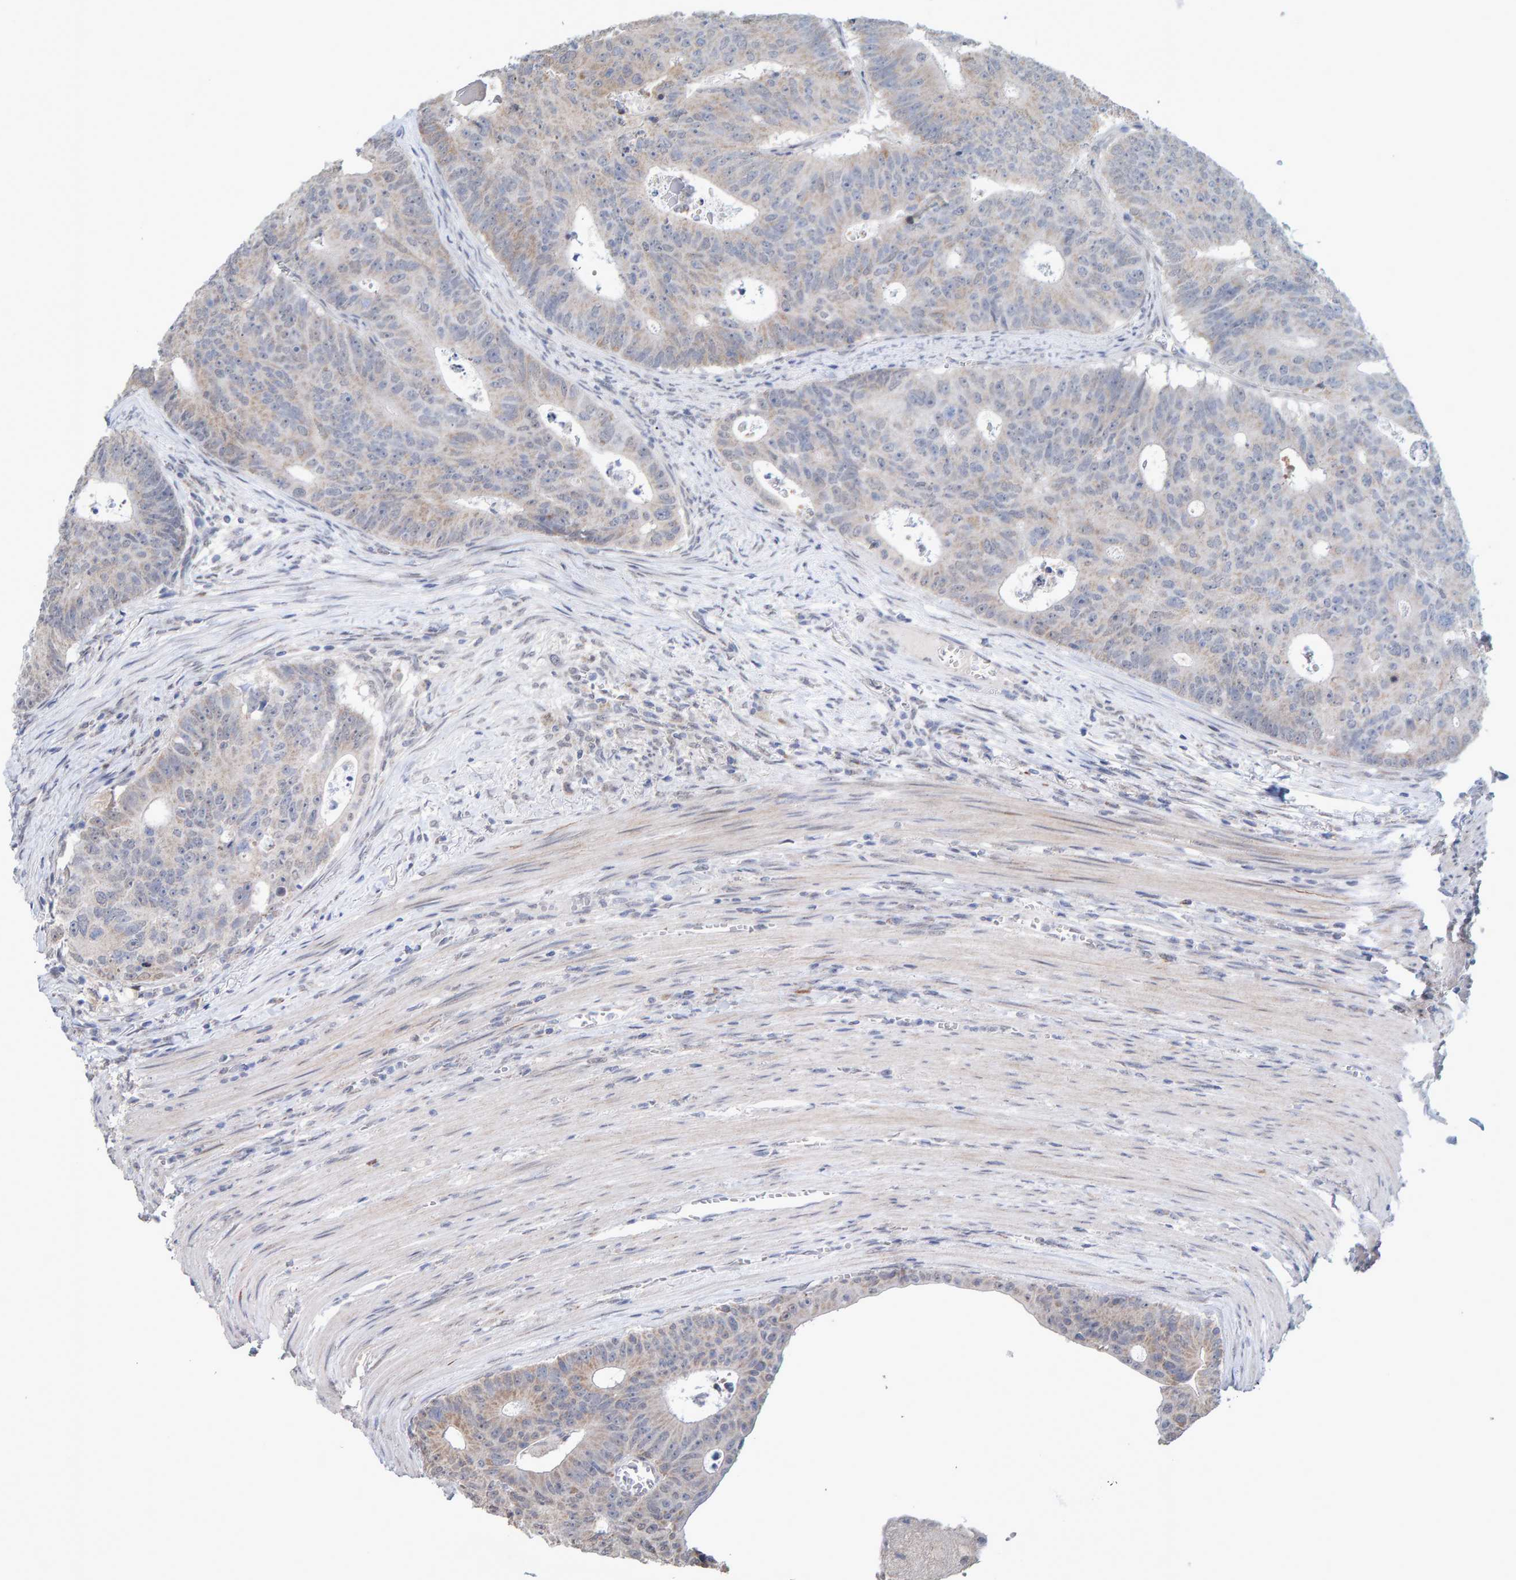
{"staining": {"intensity": "weak", "quantity": "<25%", "location": "cytoplasmic/membranous"}, "tissue": "colorectal cancer", "cell_type": "Tumor cells", "image_type": "cancer", "snomed": [{"axis": "morphology", "description": "Adenocarcinoma, NOS"}, {"axis": "topography", "description": "Colon"}], "caption": "The micrograph reveals no significant positivity in tumor cells of colorectal adenocarcinoma.", "gene": "USP43", "patient": {"sex": "male", "age": 87}}